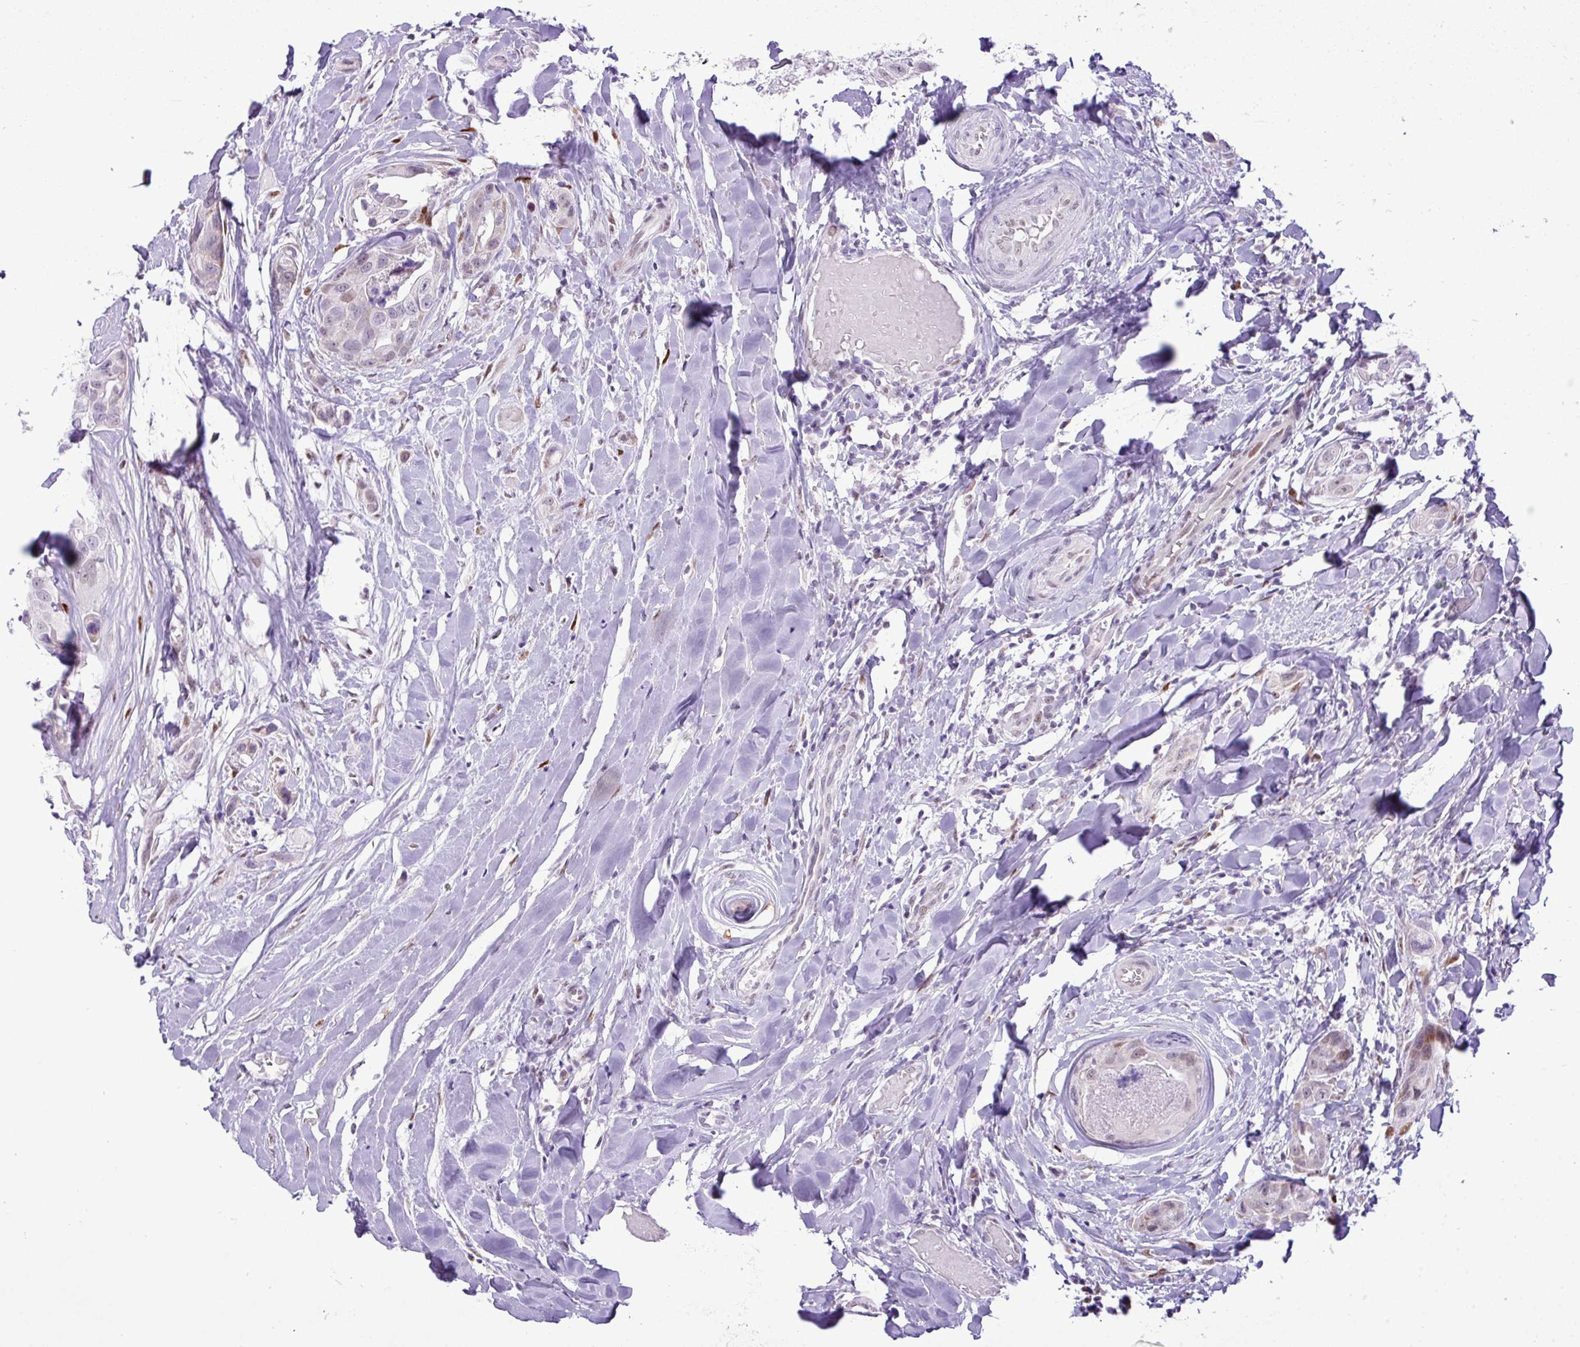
{"staining": {"intensity": "weak", "quantity": "<25%", "location": "nuclear"}, "tissue": "head and neck cancer", "cell_type": "Tumor cells", "image_type": "cancer", "snomed": [{"axis": "morphology", "description": "Adenocarcinoma, NOS"}, {"axis": "morphology", "description": "Adenocarcinoma, metastatic, NOS"}, {"axis": "topography", "description": "Head-Neck"}], "caption": "Immunohistochemical staining of head and neck metastatic adenocarcinoma displays no significant staining in tumor cells.", "gene": "ELOA2", "patient": {"sex": "male", "age": 75}}